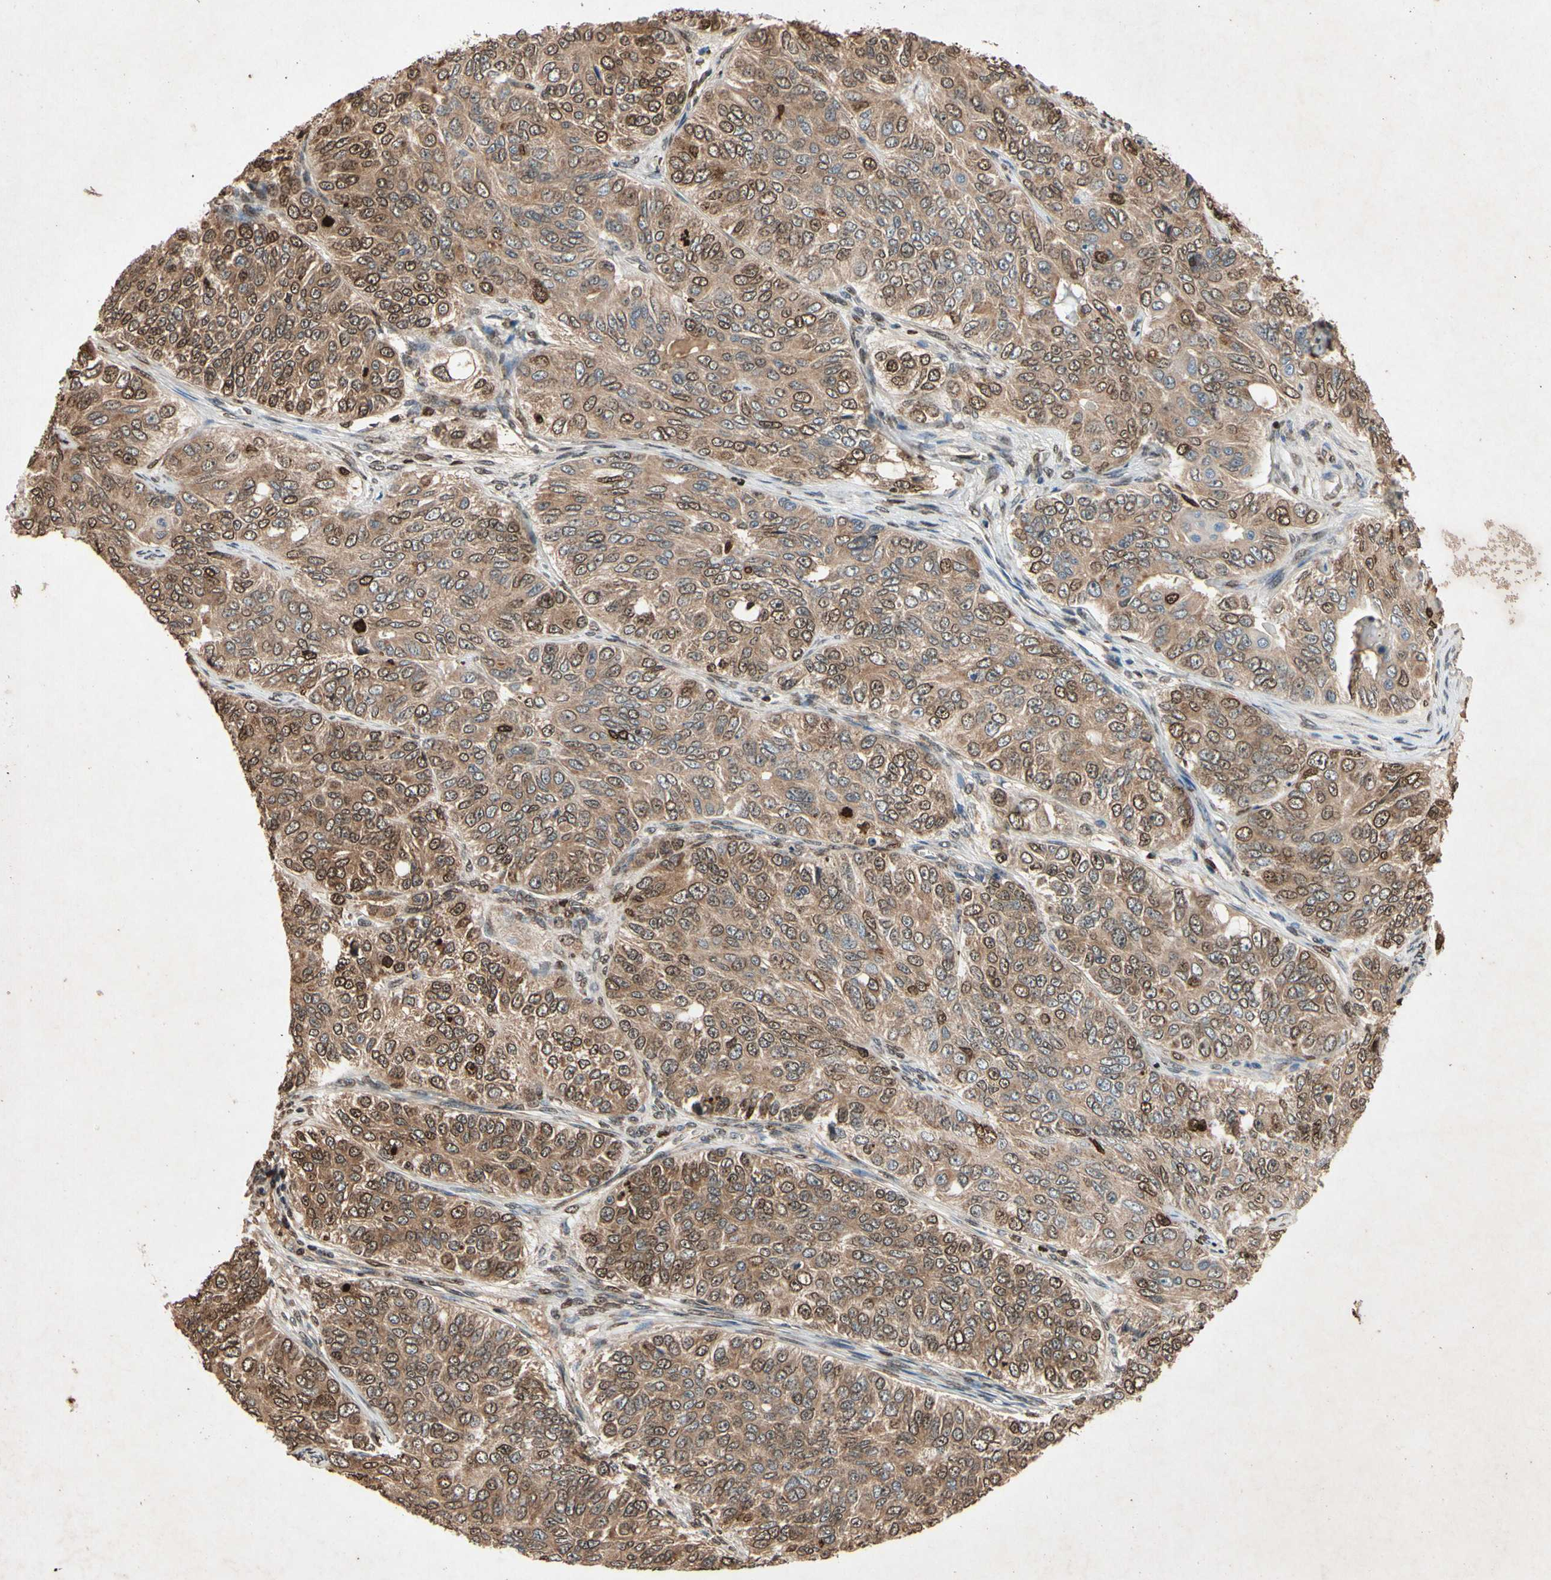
{"staining": {"intensity": "moderate", "quantity": ">75%", "location": "cytoplasmic/membranous,nuclear"}, "tissue": "ovarian cancer", "cell_type": "Tumor cells", "image_type": "cancer", "snomed": [{"axis": "morphology", "description": "Carcinoma, endometroid"}, {"axis": "topography", "description": "Ovary"}], "caption": "Ovarian endometroid carcinoma stained for a protein (brown) displays moderate cytoplasmic/membranous and nuclear positive positivity in about >75% of tumor cells.", "gene": "PRDX4", "patient": {"sex": "female", "age": 51}}